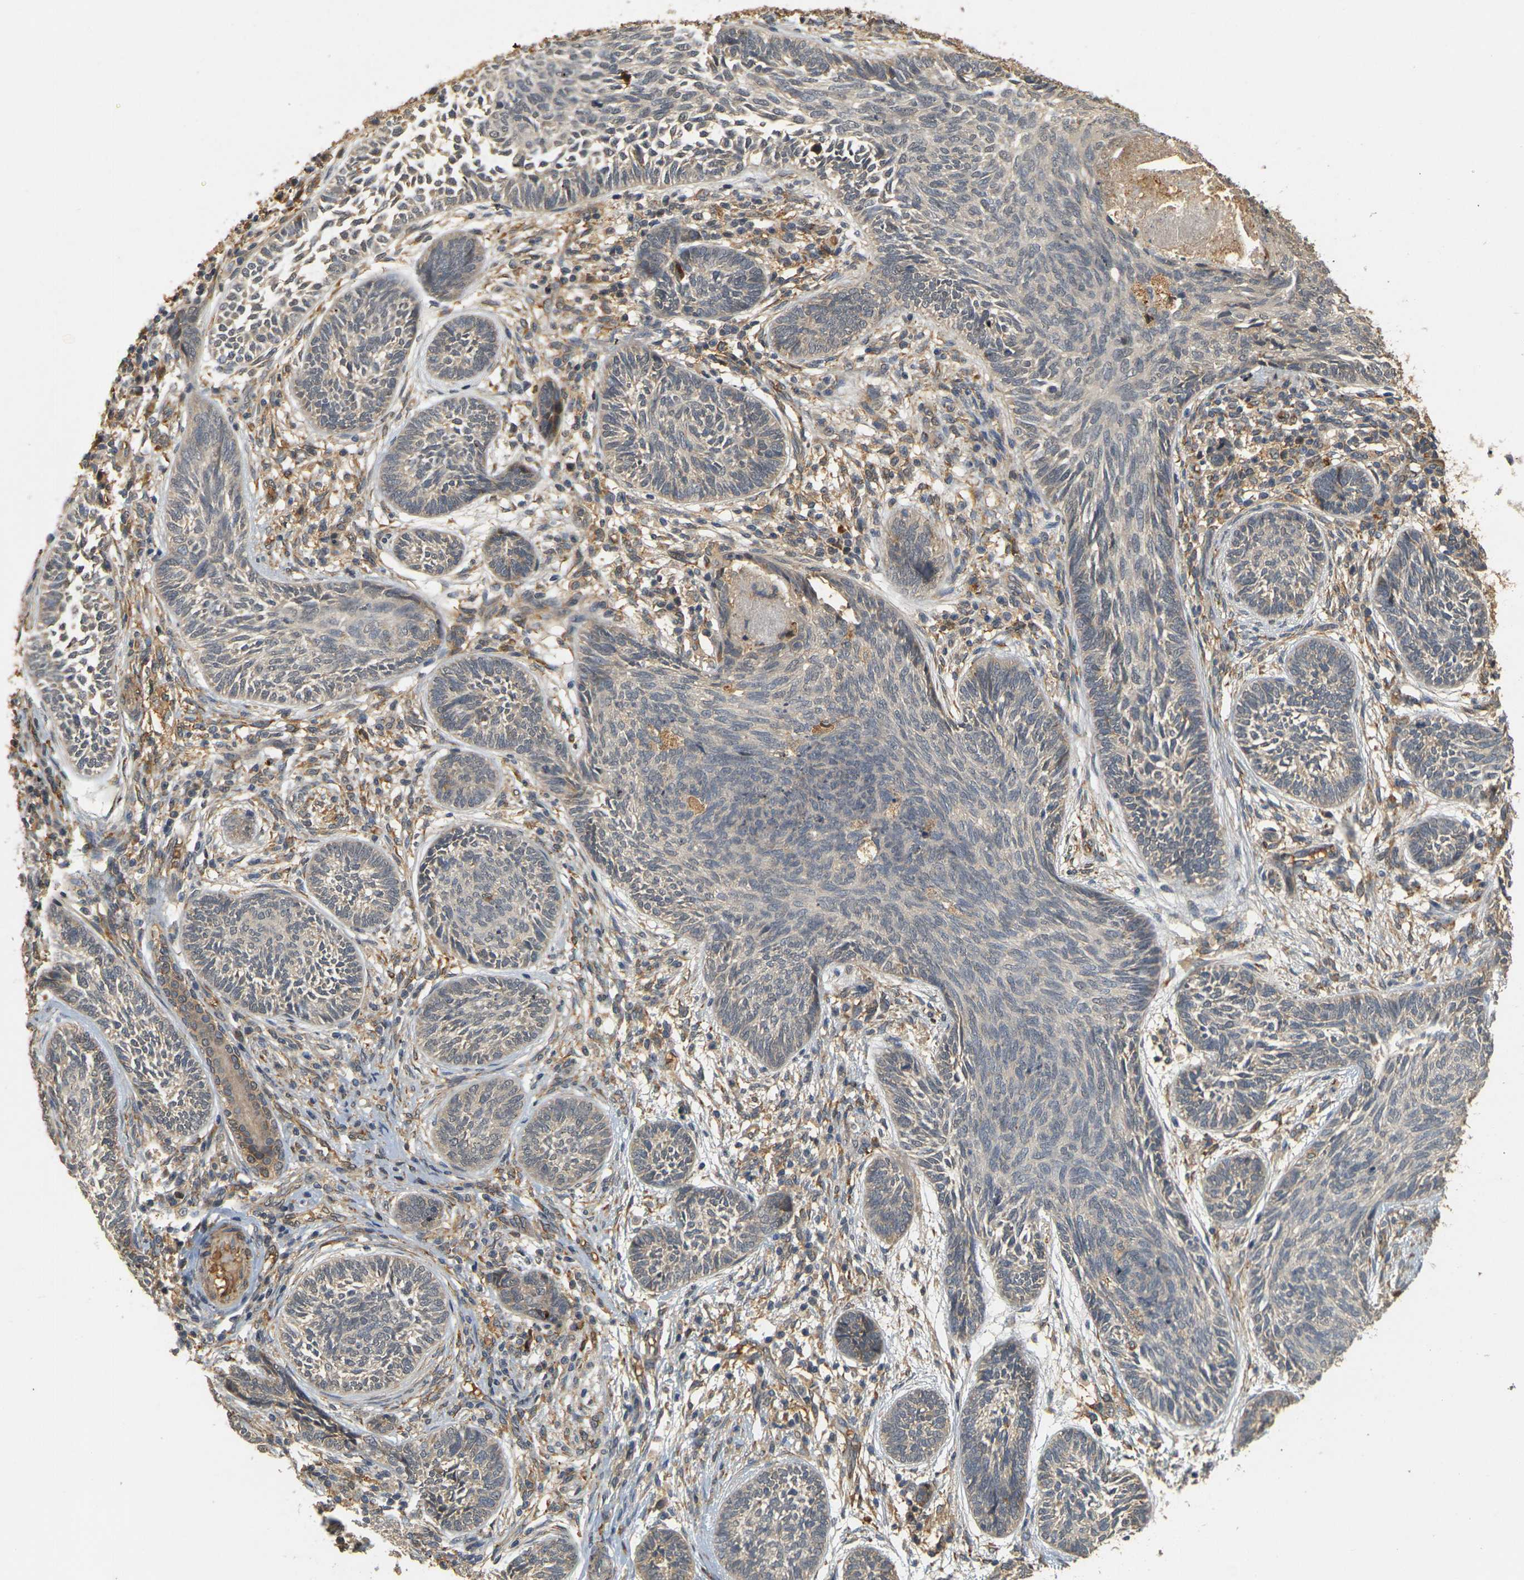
{"staining": {"intensity": "weak", "quantity": "25%-75%", "location": "cytoplasmic/membranous"}, "tissue": "skin cancer", "cell_type": "Tumor cells", "image_type": "cancer", "snomed": [{"axis": "morphology", "description": "Papilloma, NOS"}, {"axis": "morphology", "description": "Basal cell carcinoma"}, {"axis": "topography", "description": "Skin"}], "caption": "IHC micrograph of neoplastic tissue: human skin basal cell carcinoma stained using immunohistochemistry (IHC) demonstrates low levels of weak protein expression localized specifically in the cytoplasmic/membranous of tumor cells, appearing as a cytoplasmic/membranous brown color.", "gene": "MEGF9", "patient": {"sex": "male", "age": 87}}